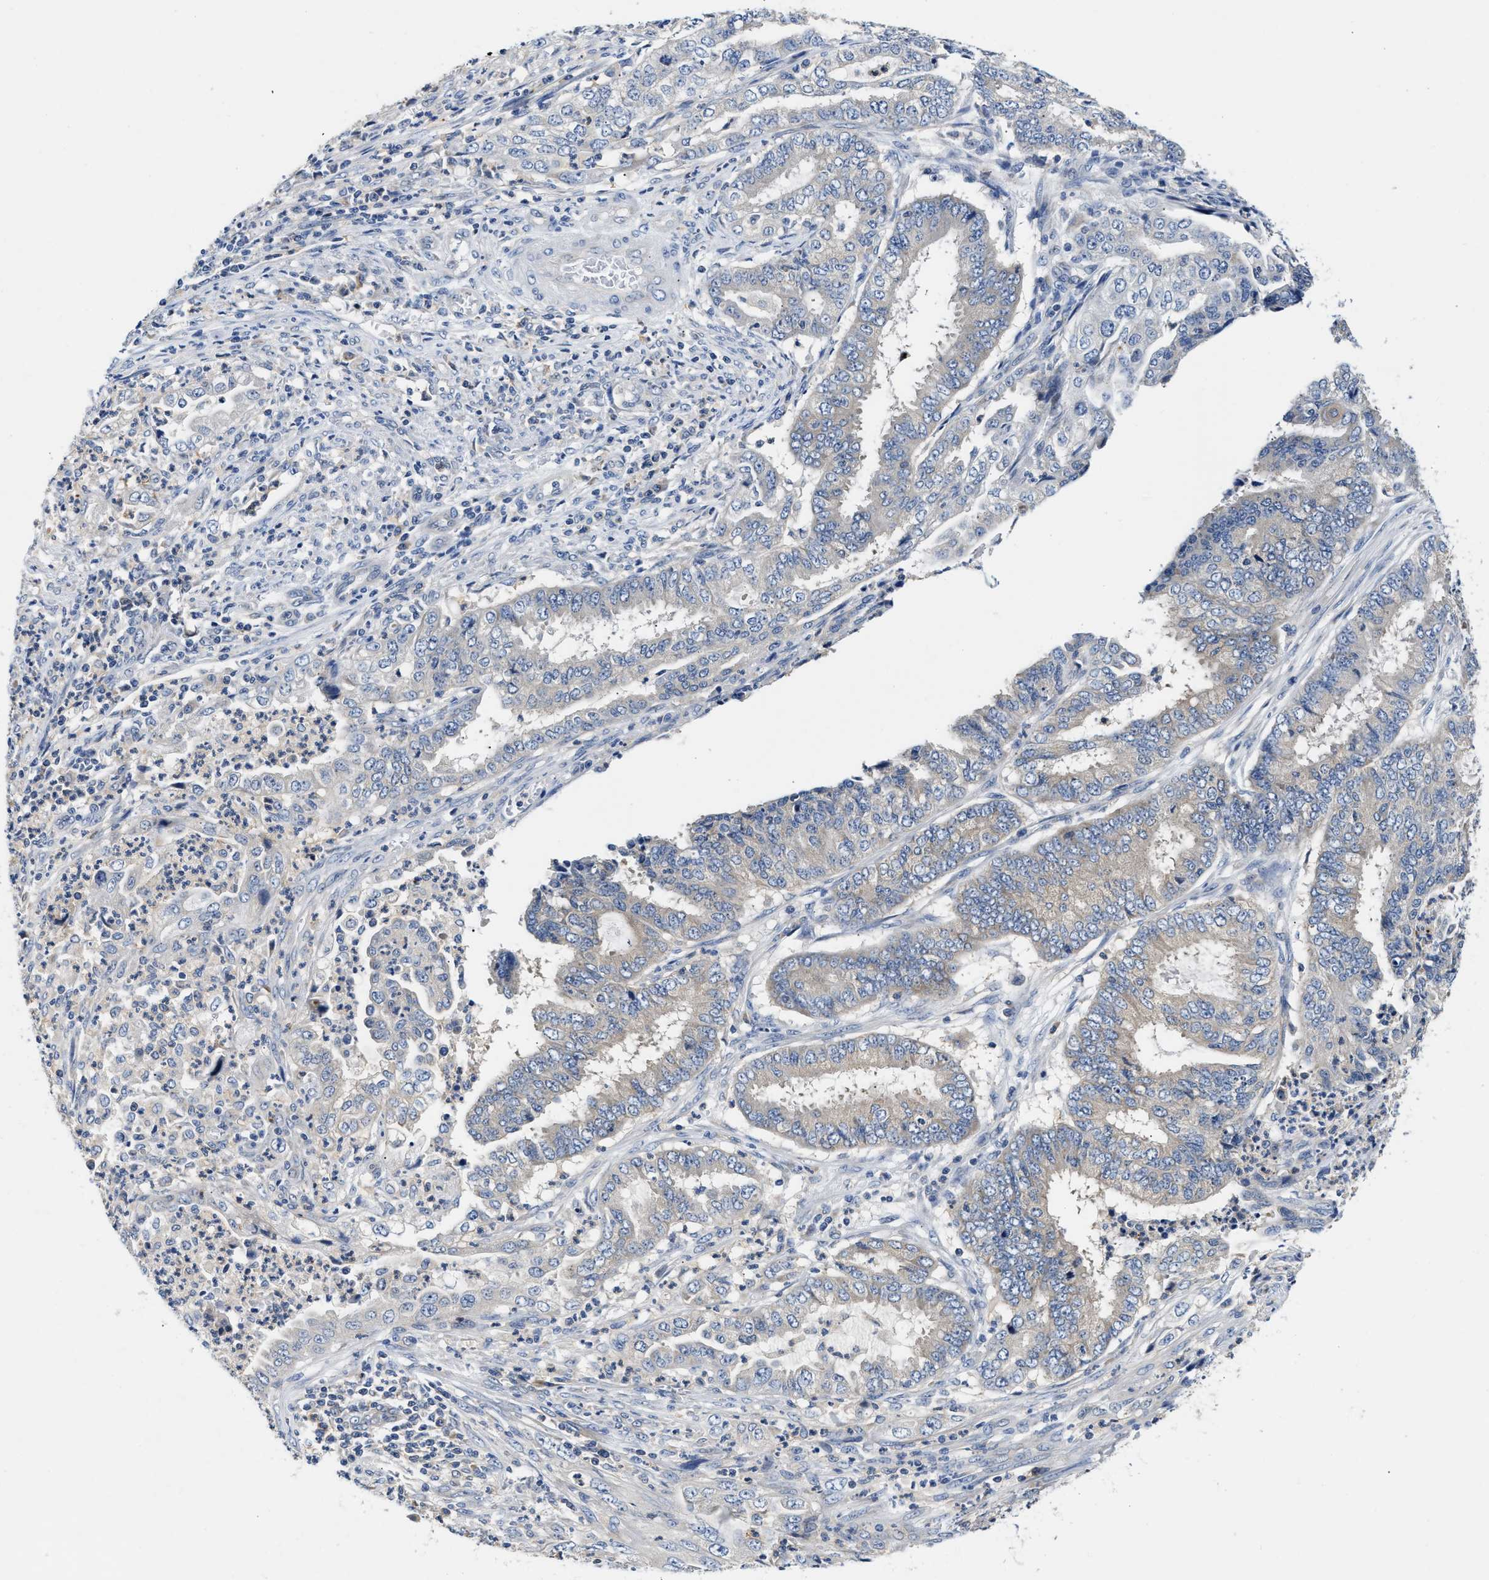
{"staining": {"intensity": "negative", "quantity": "none", "location": "none"}, "tissue": "endometrial cancer", "cell_type": "Tumor cells", "image_type": "cancer", "snomed": [{"axis": "morphology", "description": "Adenocarcinoma, NOS"}, {"axis": "topography", "description": "Endometrium"}], "caption": "Endometrial adenocarcinoma stained for a protein using immunohistochemistry displays no positivity tumor cells.", "gene": "FAM185A", "patient": {"sex": "female", "age": 51}}